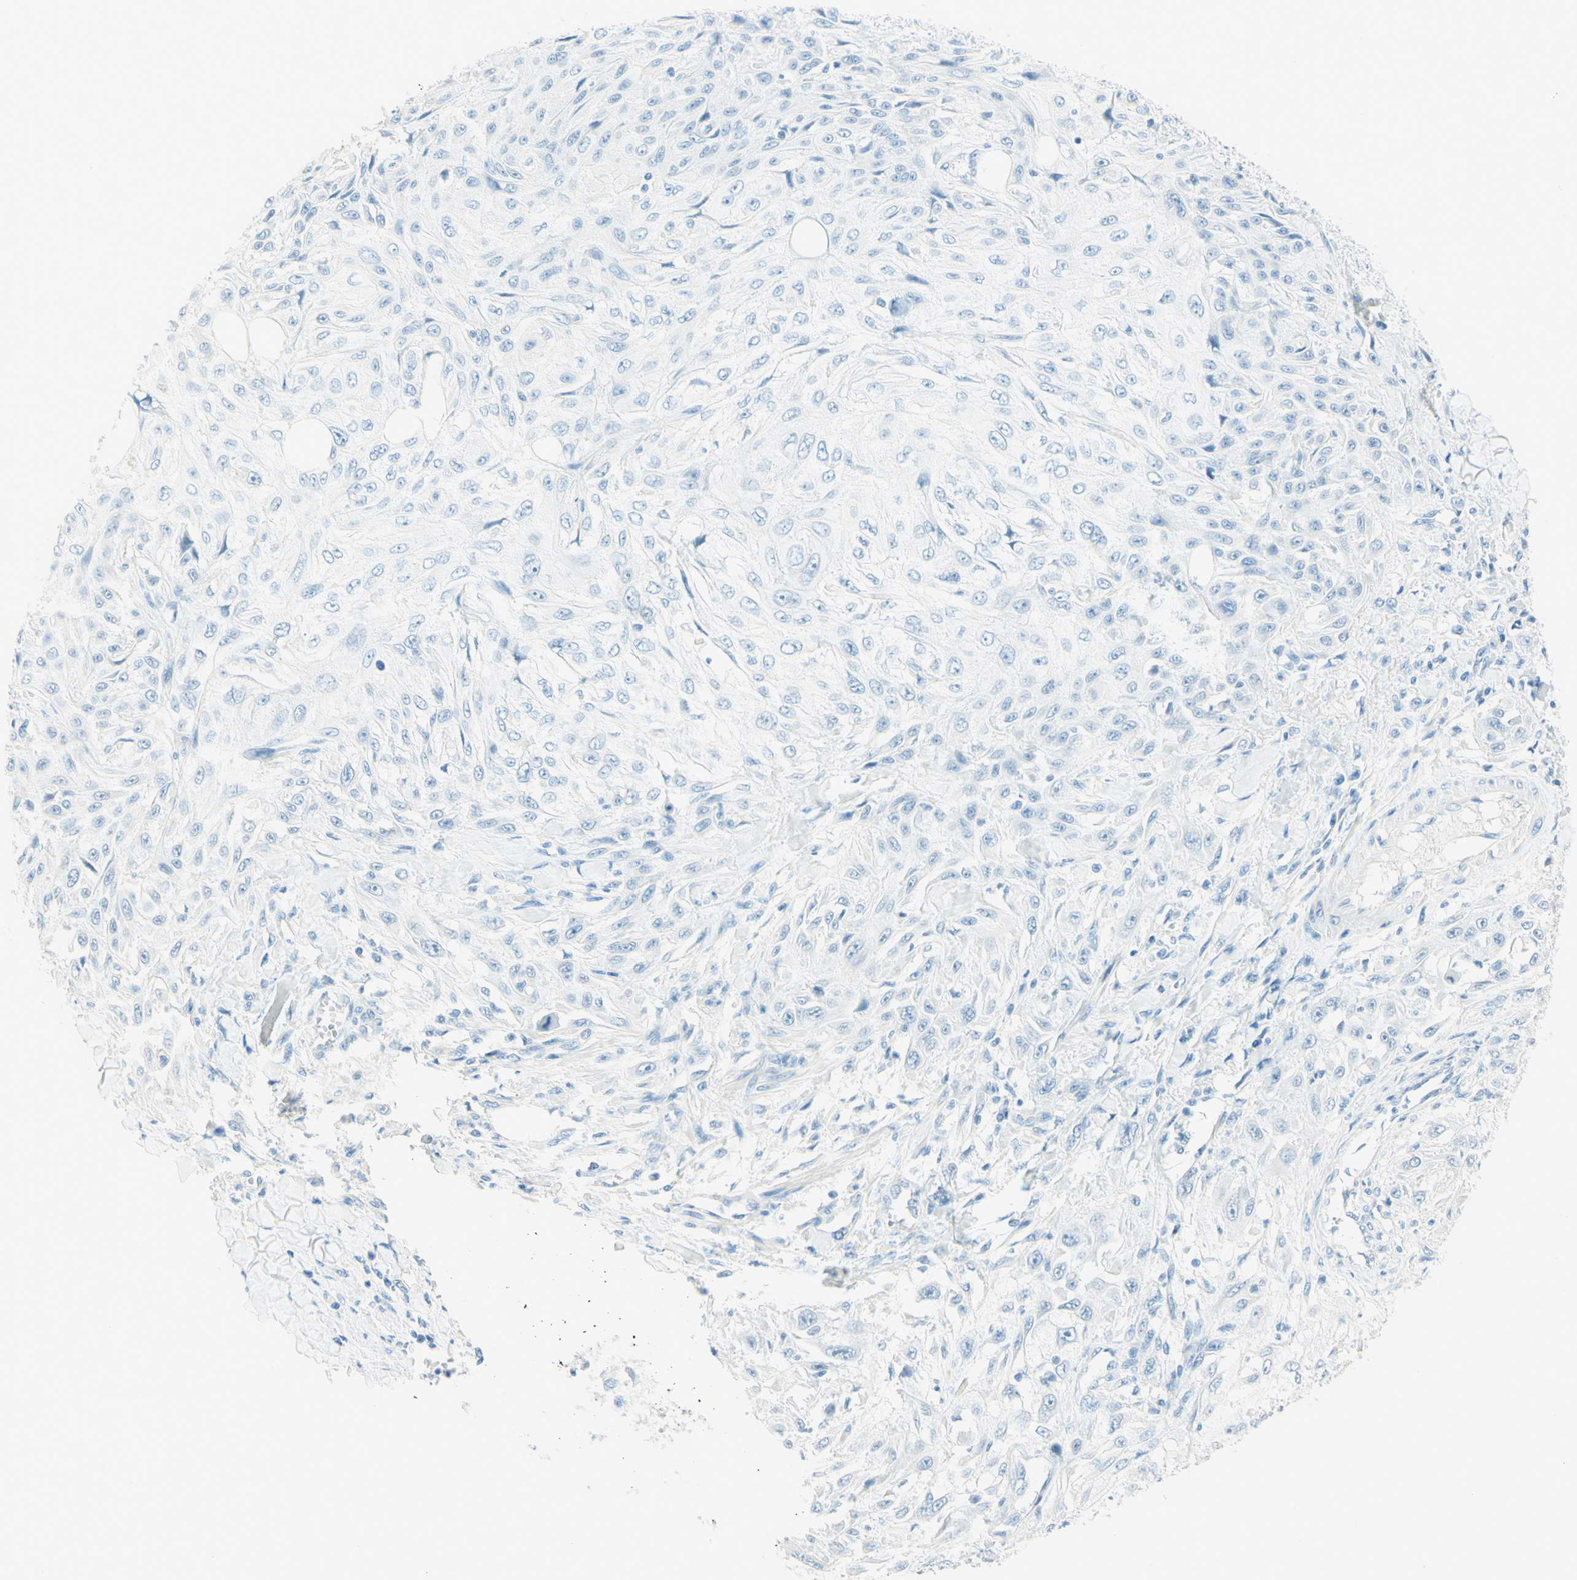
{"staining": {"intensity": "negative", "quantity": "none", "location": "none"}, "tissue": "skin cancer", "cell_type": "Tumor cells", "image_type": "cancer", "snomed": [{"axis": "morphology", "description": "Squamous cell carcinoma, NOS"}, {"axis": "topography", "description": "Skin"}], "caption": "Immunohistochemistry (IHC) image of neoplastic tissue: human skin cancer (squamous cell carcinoma) stained with DAB (3,3'-diaminobenzidine) demonstrates no significant protein staining in tumor cells.", "gene": "TMEM132D", "patient": {"sex": "male", "age": 75}}